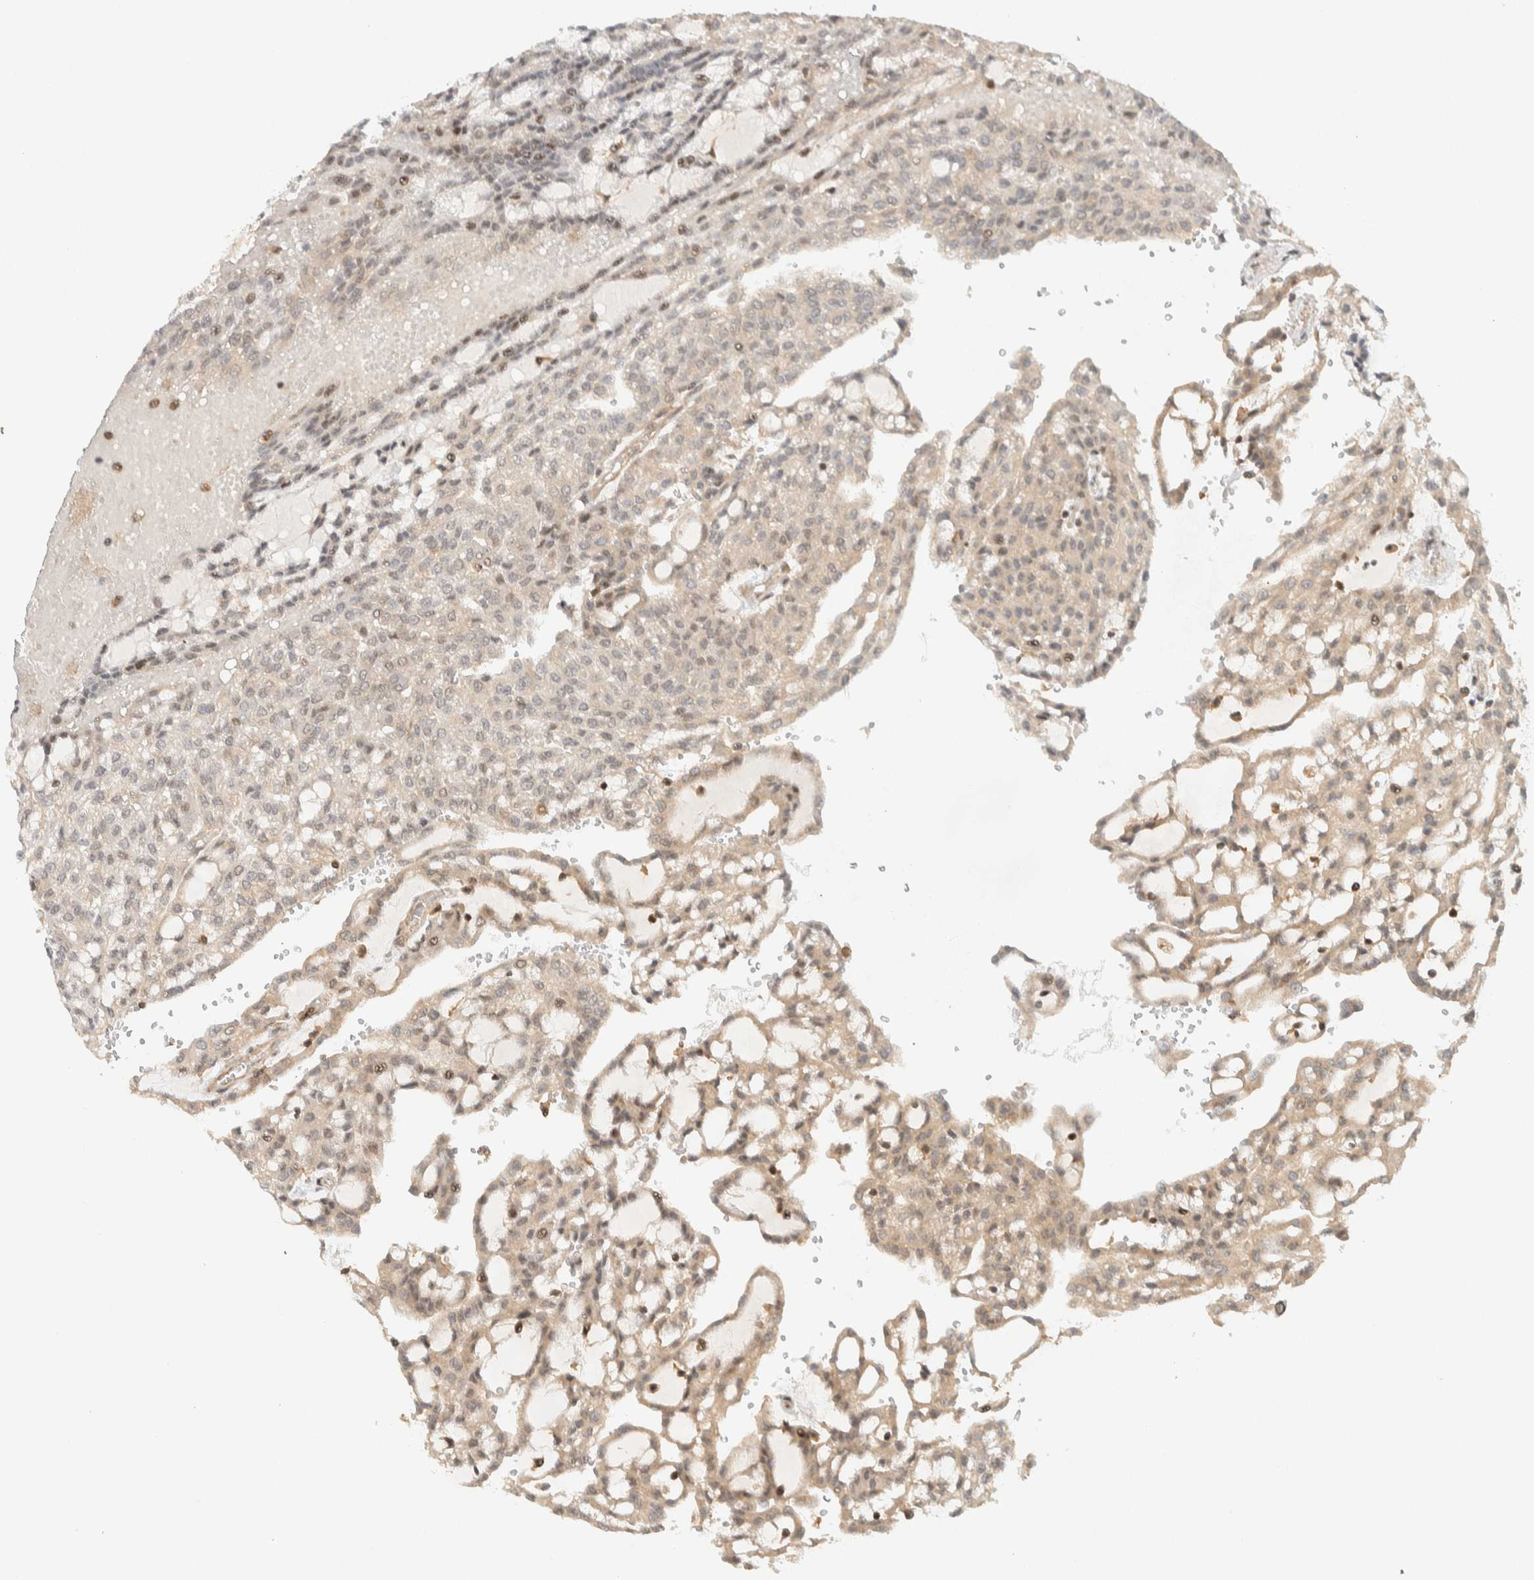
{"staining": {"intensity": "weak", "quantity": ">75%", "location": "cytoplasmic/membranous,nuclear"}, "tissue": "renal cancer", "cell_type": "Tumor cells", "image_type": "cancer", "snomed": [{"axis": "morphology", "description": "Adenocarcinoma, NOS"}, {"axis": "topography", "description": "Kidney"}], "caption": "Adenocarcinoma (renal) stained with a protein marker demonstrates weak staining in tumor cells.", "gene": "ARFGEF1", "patient": {"sex": "male", "age": 63}}